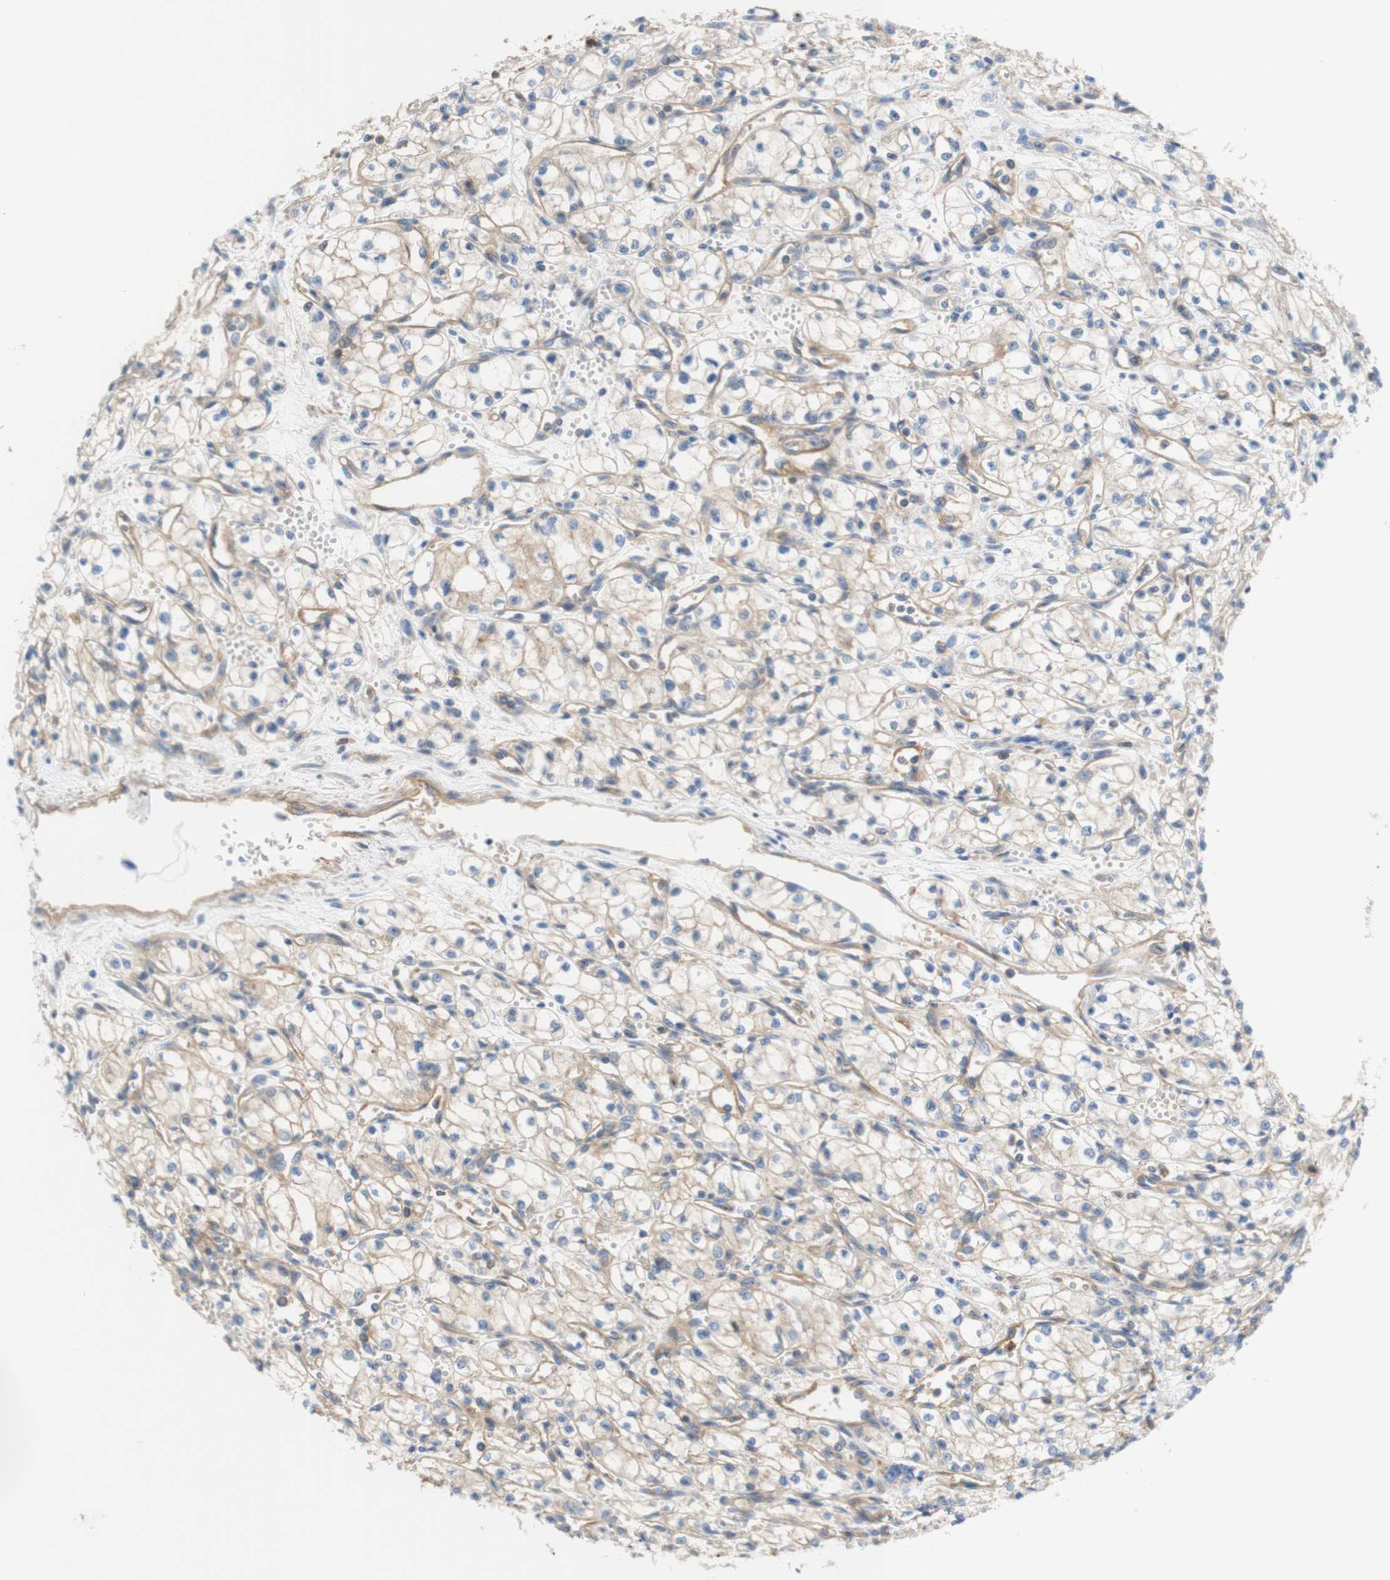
{"staining": {"intensity": "weak", "quantity": "<25%", "location": "cytoplasmic/membranous"}, "tissue": "renal cancer", "cell_type": "Tumor cells", "image_type": "cancer", "snomed": [{"axis": "morphology", "description": "Normal tissue, NOS"}, {"axis": "morphology", "description": "Adenocarcinoma, NOS"}, {"axis": "topography", "description": "Kidney"}], "caption": "High power microscopy image of an IHC image of renal cancer (adenocarcinoma), revealing no significant expression in tumor cells.", "gene": "STOM", "patient": {"sex": "male", "age": 59}}